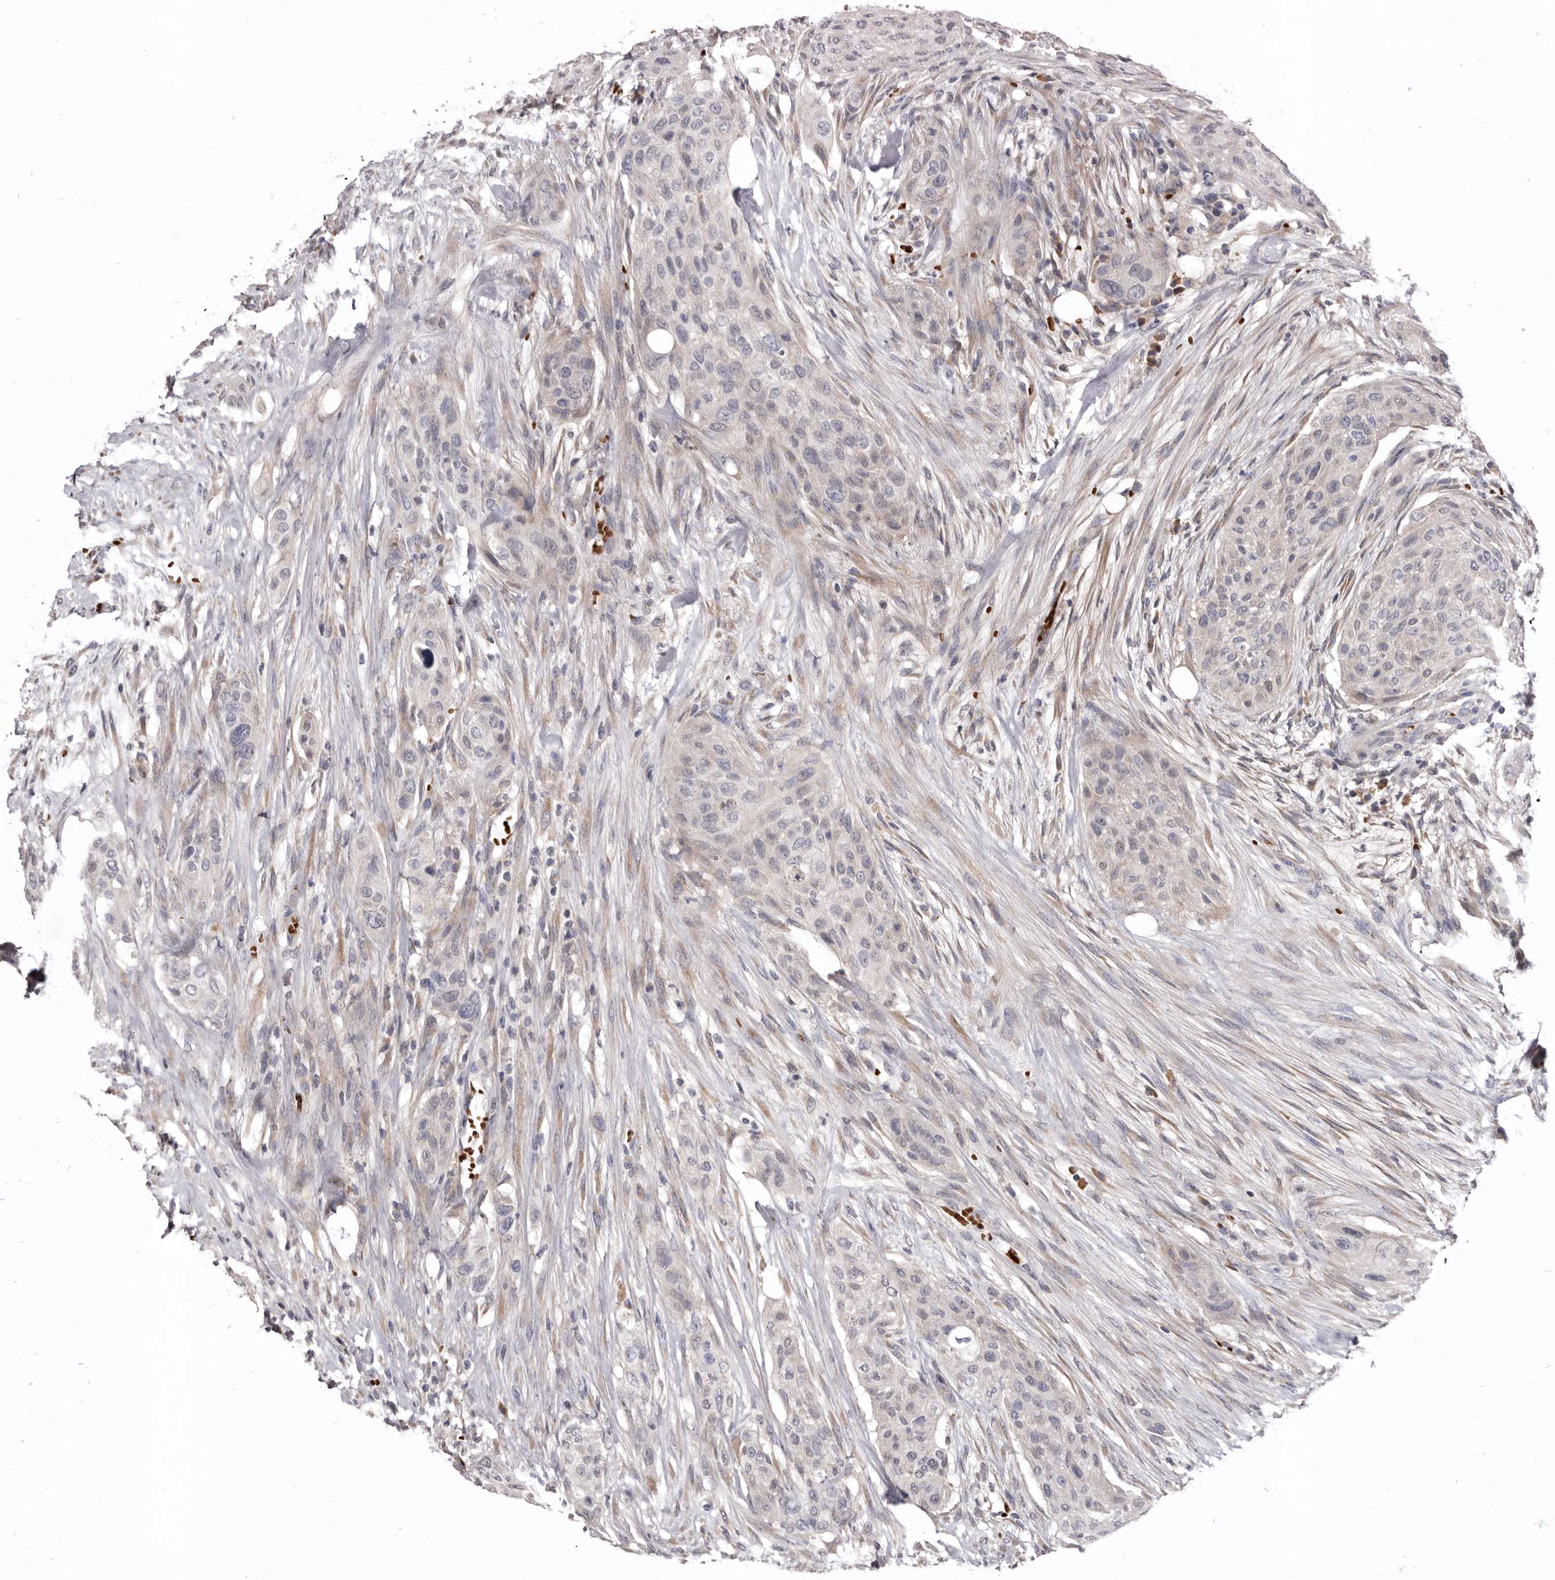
{"staining": {"intensity": "negative", "quantity": "none", "location": "none"}, "tissue": "urothelial cancer", "cell_type": "Tumor cells", "image_type": "cancer", "snomed": [{"axis": "morphology", "description": "Urothelial carcinoma, High grade"}, {"axis": "topography", "description": "Urinary bladder"}], "caption": "Immunohistochemistry micrograph of neoplastic tissue: urothelial carcinoma (high-grade) stained with DAB (3,3'-diaminobenzidine) reveals no significant protein positivity in tumor cells.", "gene": "NENF", "patient": {"sex": "male", "age": 35}}